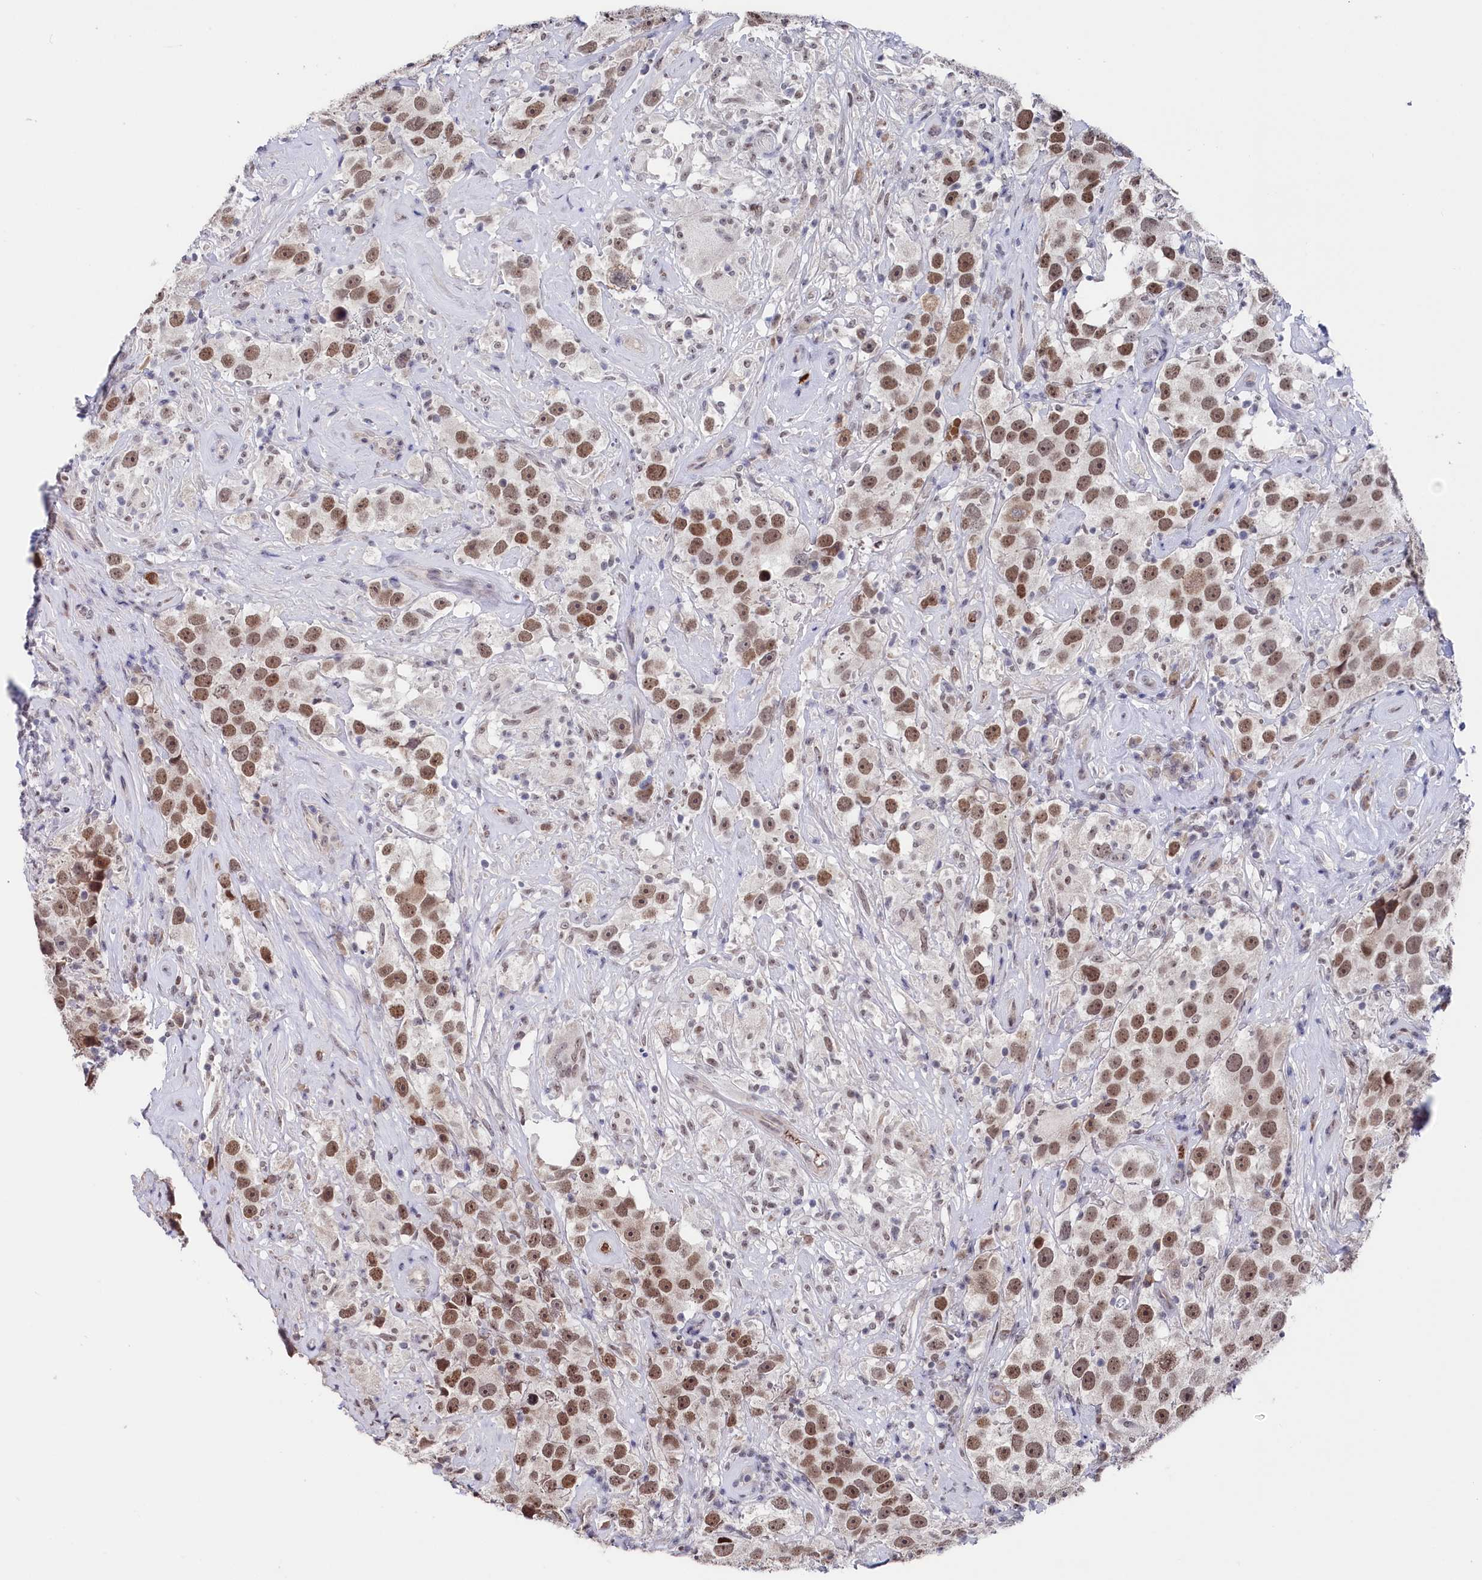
{"staining": {"intensity": "moderate", "quantity": ">75%", "location": "nuclear"}, "tissue": "testis cancer", "cell_type": "Tumor cells", "image_type": "cancer", "snomed": [{"axis": "morphology", "description": "Seminoma, NOS"}, {"axis": "topography", "description": "Testis"}], "caption": "DAB immunohistochemical staining of testis cancer demonstrates moderate nuclear protein expression in about >75% of tumor cells.", "gene": "TIGD4", "patient": {"sex": "male", "age": 49}}